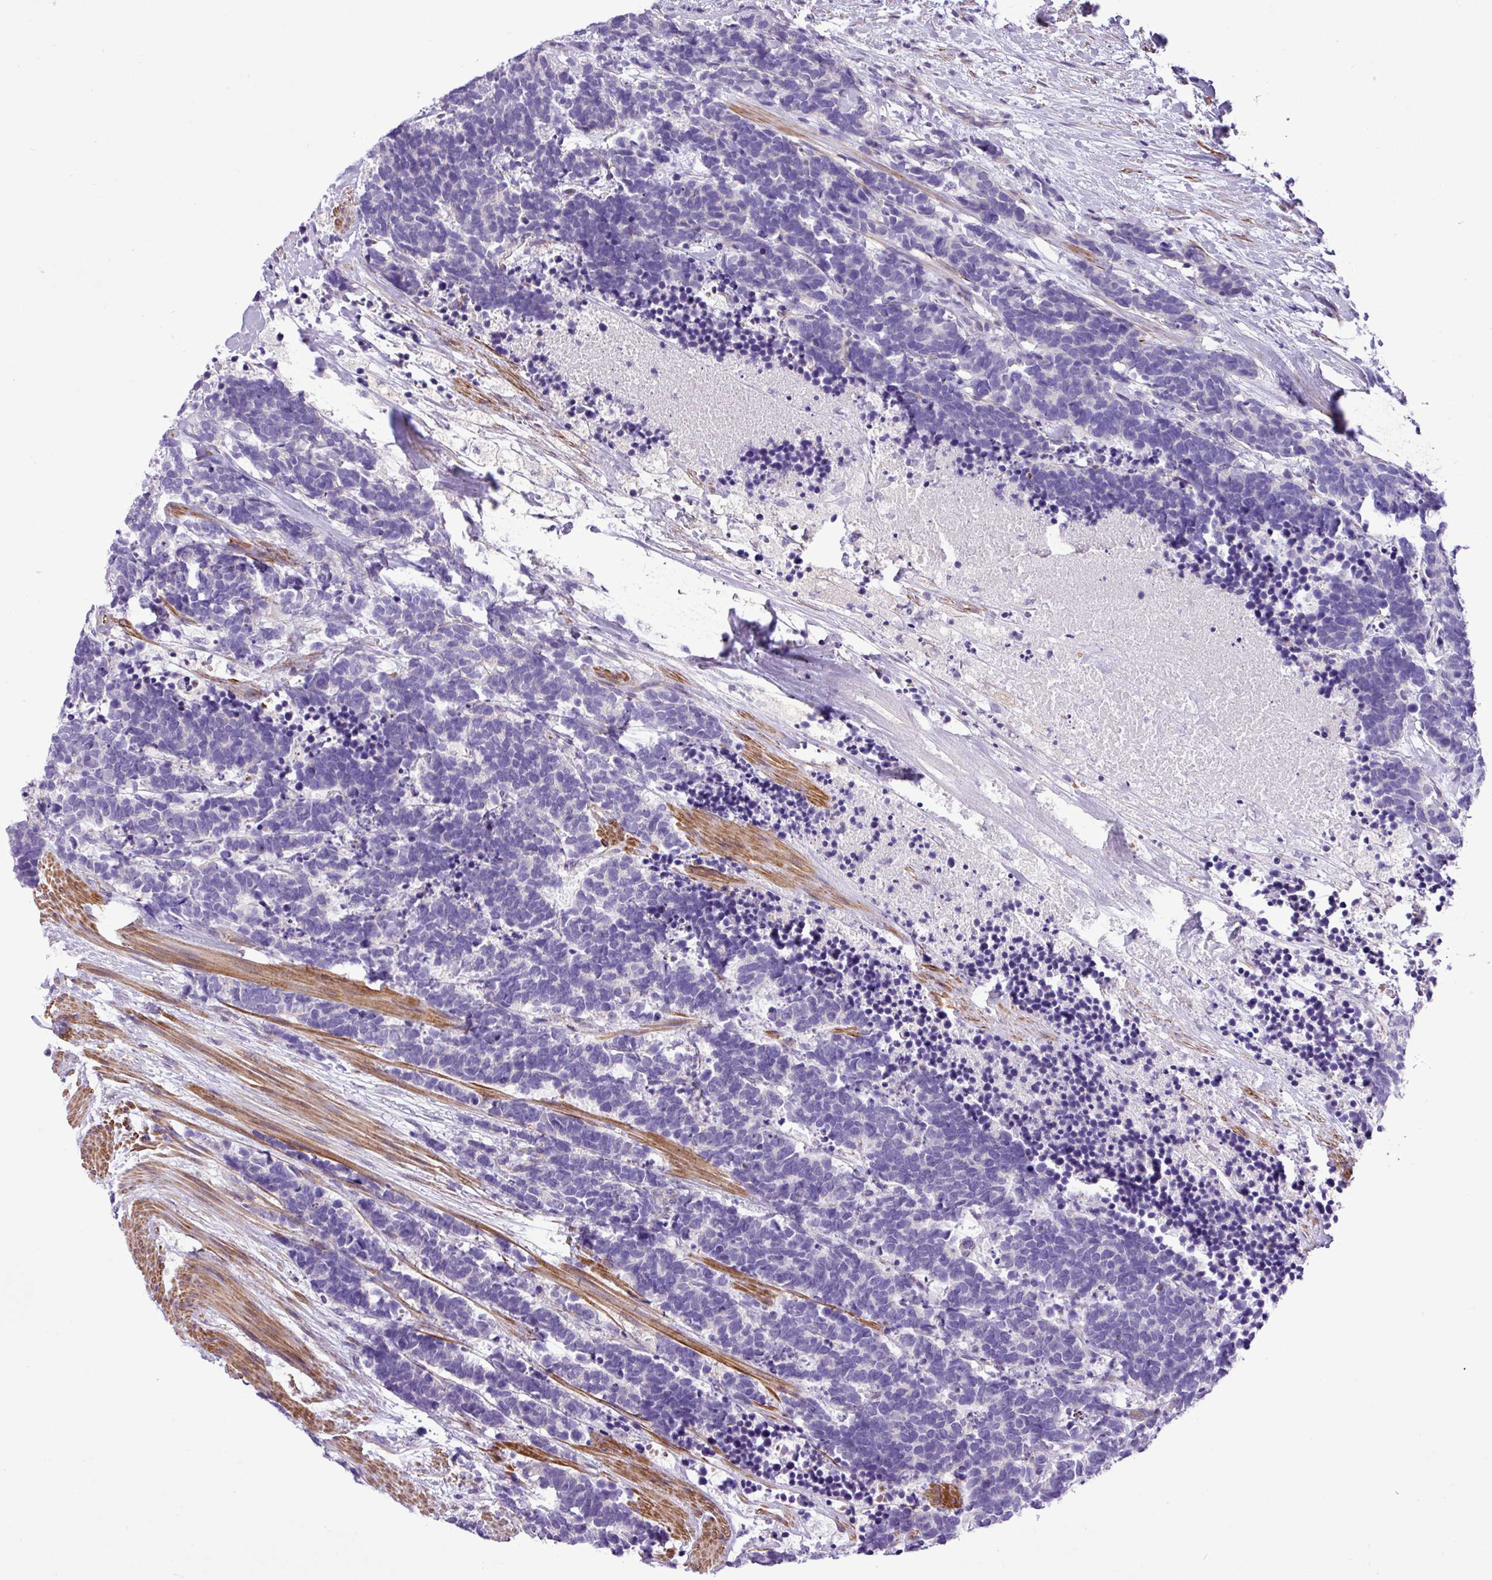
{"staining": {"intensity": "negative", "quantity": "none", "location": "none"}, "tissue": "carcinoid", "cell_type": "Tumor cells", "image_type": "cancer", "snomed": [{"axis": "morphology", "description": "Carcinoma, NOS"}, {"axis": "morphology", "description": "Carcinoid, malignant, NOS"}, {"axis": "topography", "description": "Prostate"}], "caption": "Tumor cells show no significant protein positivity in carcinoid.", "gene": "C11orf91", "patient": {"sex": "male", "age": 57}}